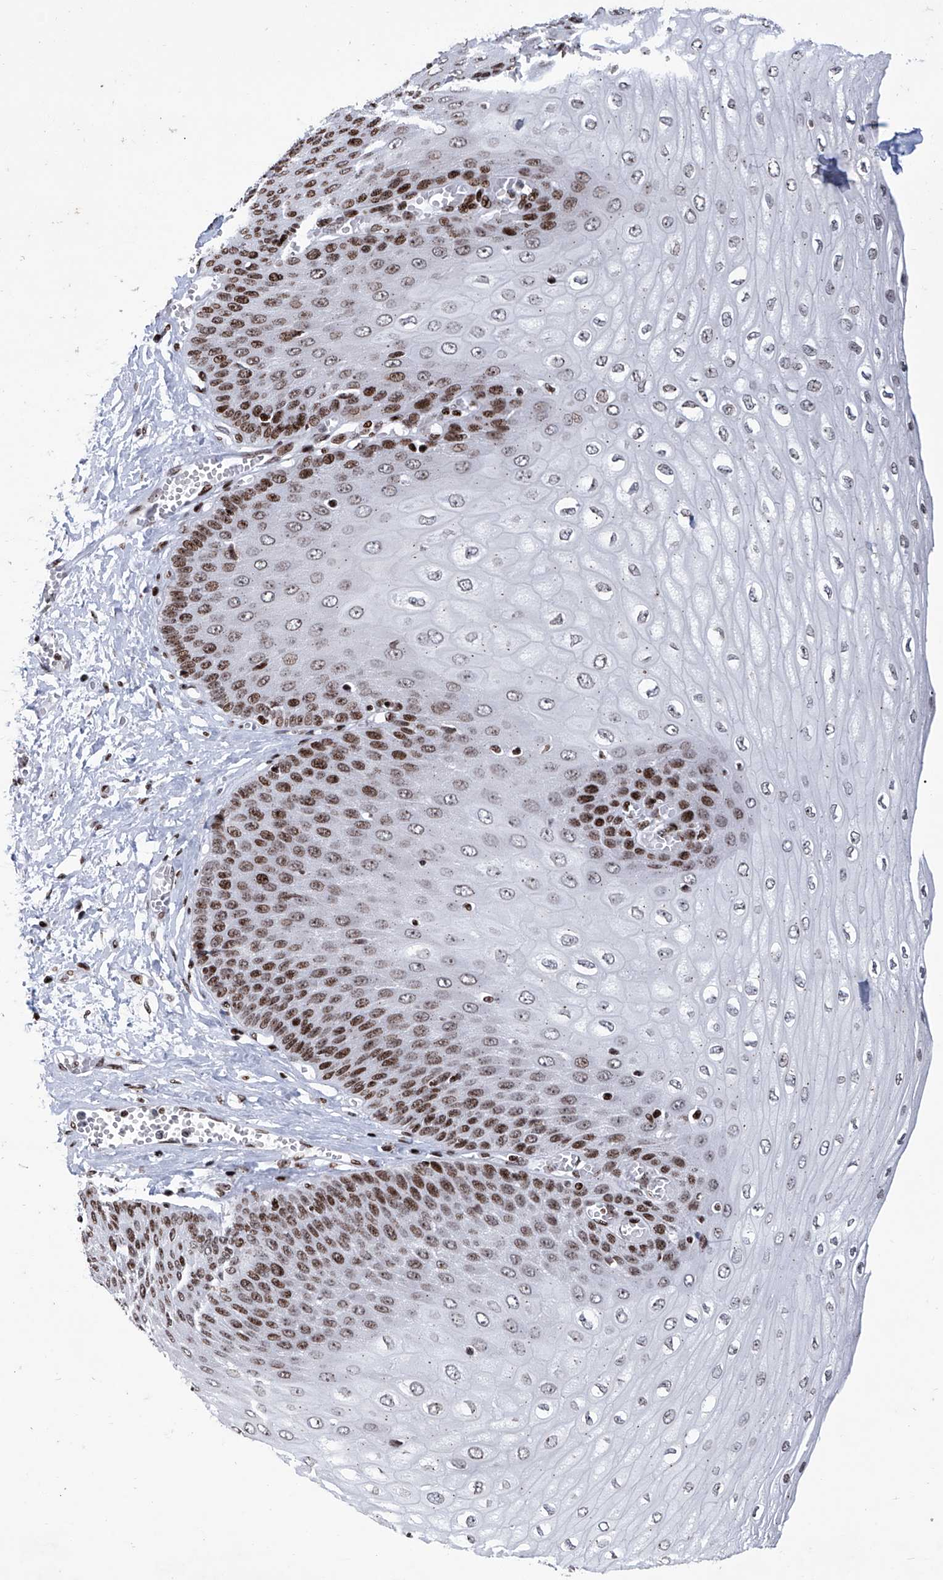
{"staining": {"intensity": "strong", "quantity": "25%-75%", "location": "nuclear"}, "tissue": "esophagus", "cell_type": "Squamous epithelial cells", "image_type": "normal", "snomed": [{"axis": "morphology", "description": "Normal tissue, NOS"}, {"axis": "topography", "description": "Esophagus"}], "caption": "An immunohistochemistry (IHC) micrograph of benign tissue is shown. Protein staining in brown highlights strong nuclear positivity in esophagus within squamous epithelial cells. Ihc stains the protein in brown and the nuclei are stained blue.", "gene": "HEY2", "patient": {"sex": "male", "age": 60}}